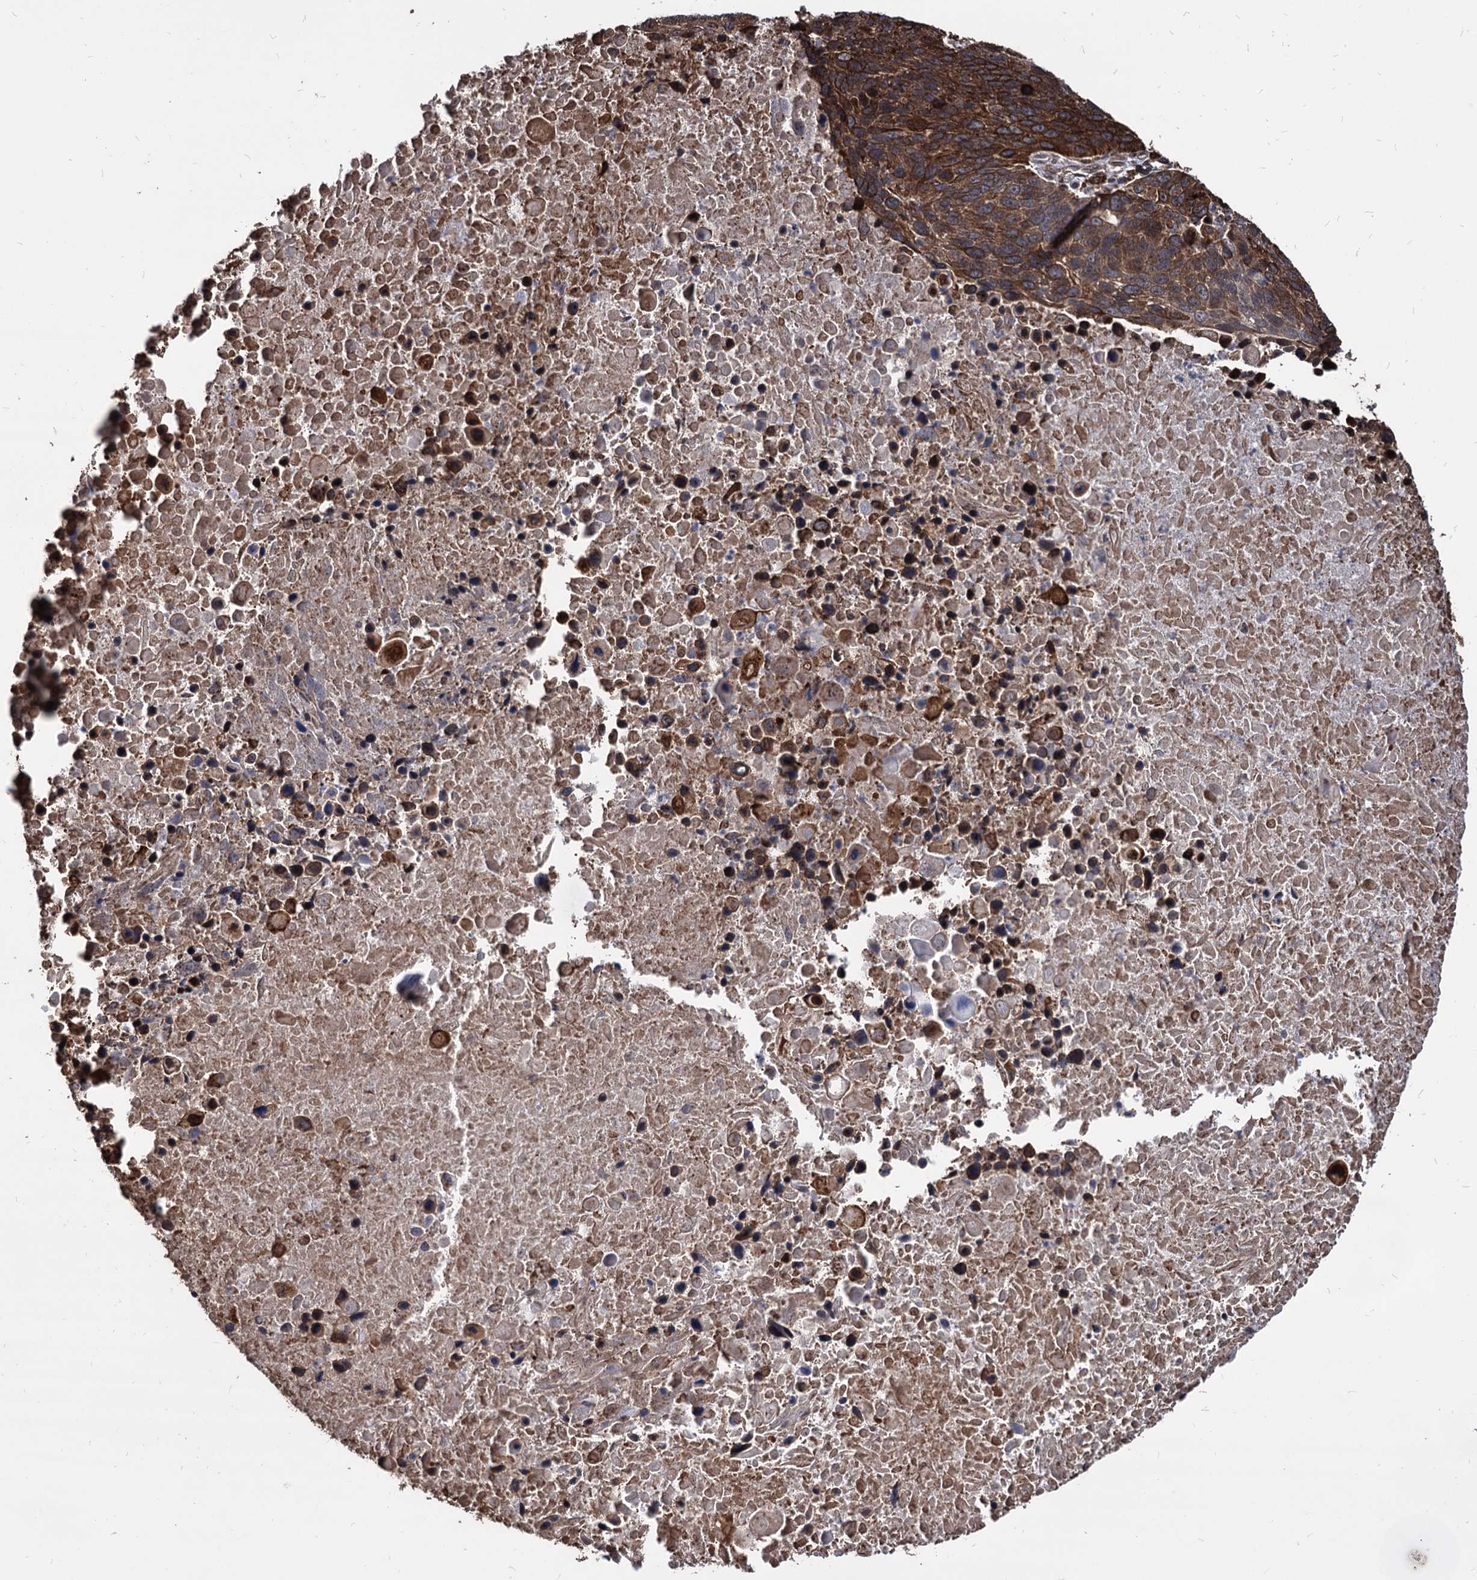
{"staining": {"intensity": "strong", "quantity": "25%-75%", "location": "cytoplasmic/membranous"}, "tissue": "lung cancer", "cell_type": "Tumor cells", "image_type": "cancer", "snomed": [{"axis": "morphology", "description": "Normal tissue, NOS"}, {"axis": "morphology", "description": "Squamous cell carcinoma, NOS"}, {"axis": "topography", "description": "Lymph node"}, {"axis": "topography", "description": "Lung"}], "caption": "Immunohistochemistry of human lung cancer (squamous cell carcinoma) displays high levels of strong cytoplasmic/membranous positivity in approximately 25%-75% of tumor cells. (brown staining indicates protein expression, while blue staining denotes nuclei).", "gene": "ANKRD12", "patient": {"sex": "male", "age": 66}}